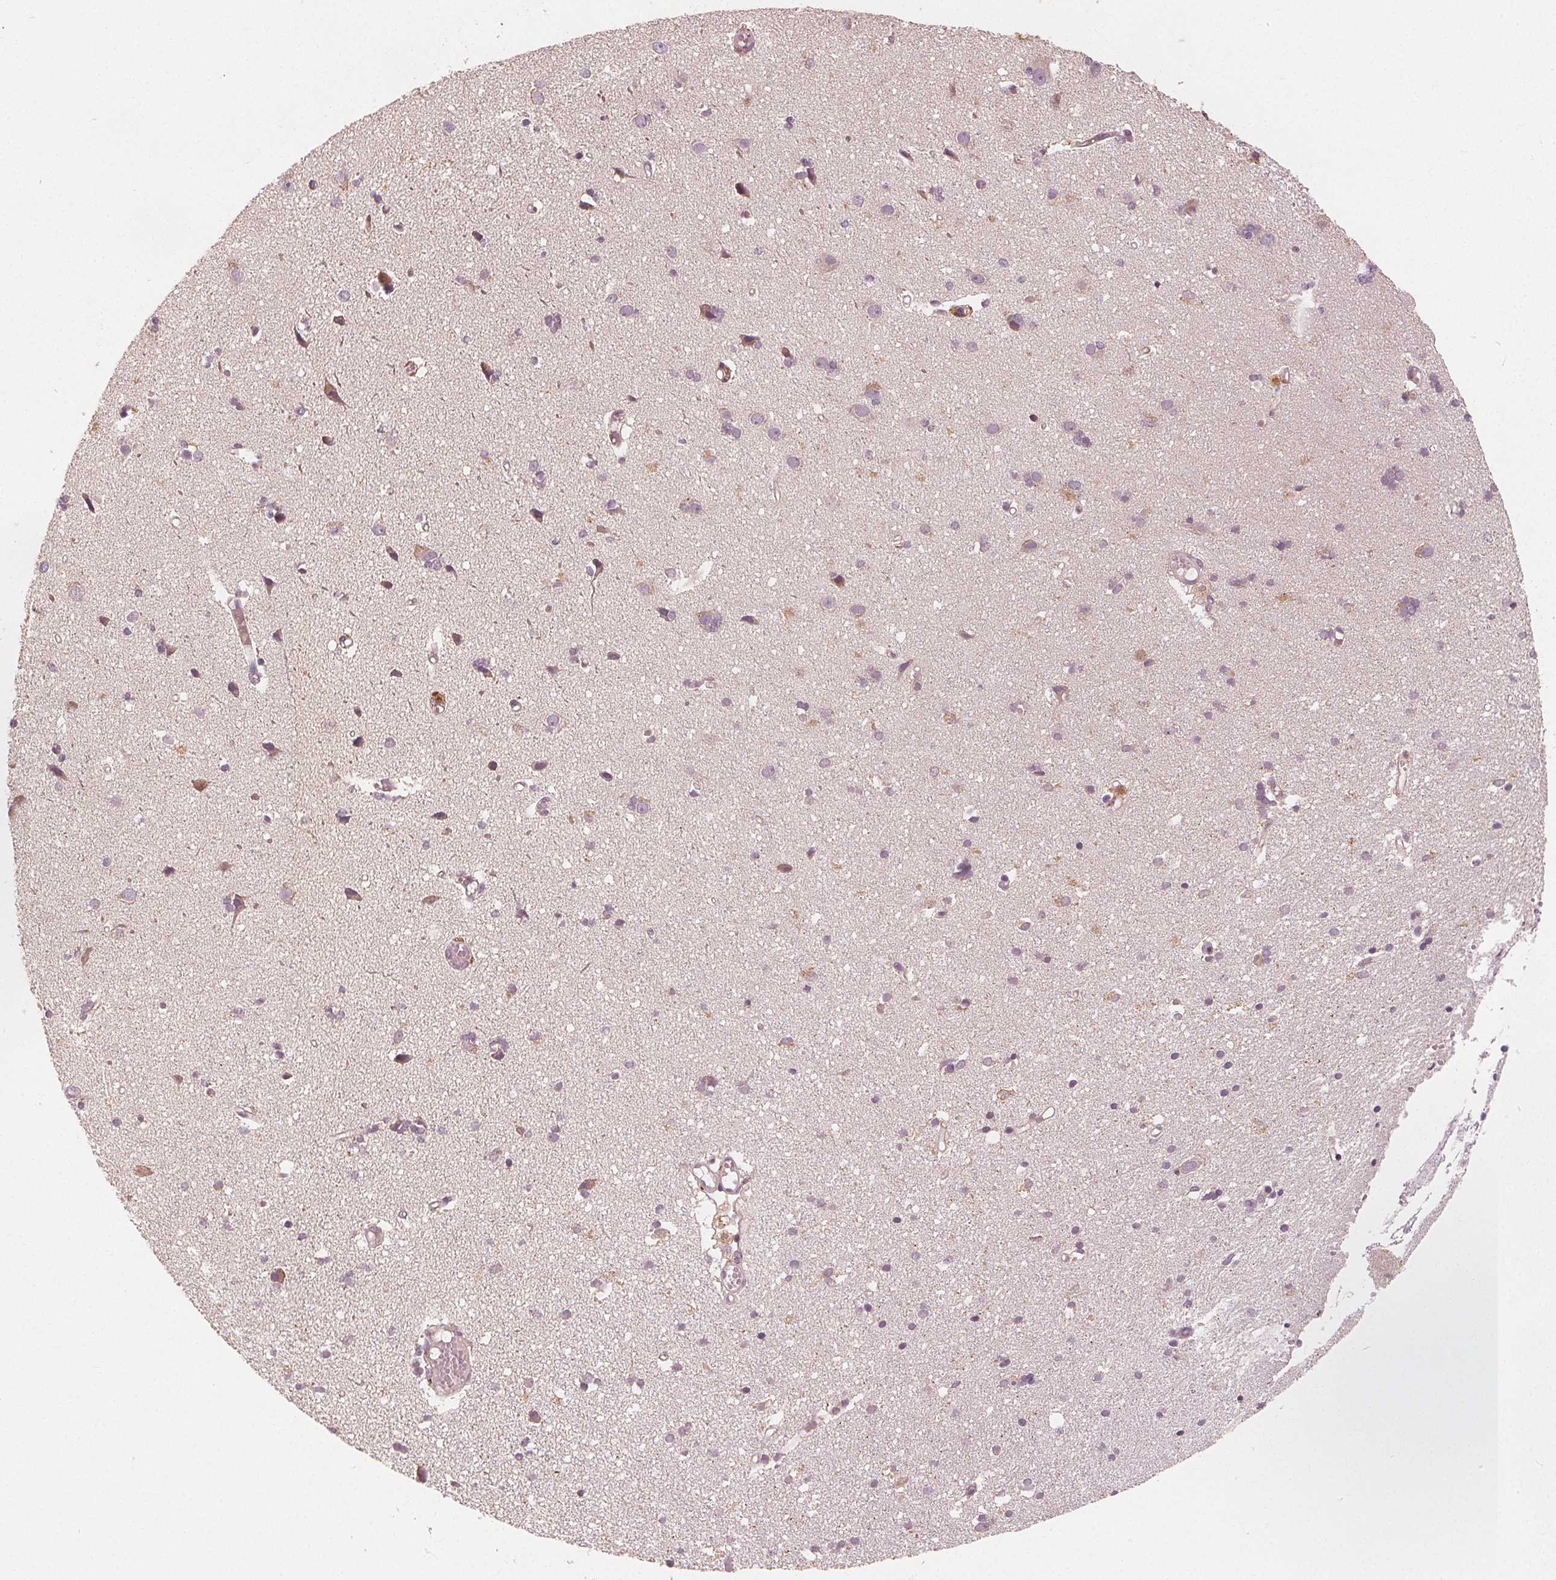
{"staining": {"intensity": "negative", "quantity": "none", "location": "none"}, "tissue": "cerebral cortex", "cell_type": "Endothelial cells", "image_type": "normal", "snomed": [{"axis": "morphology", "description": "Normal tissue, NOS"}, {"axis": "morphology", "description": "Glioma, malignant, High grade"}, {"axis": "topography", "description": "Cerebral cortex"}], "caption": "High magnification brightfield microscopy of unremarkable cerebral cortex stained with DAB (3,3'-diaminobenzidine) (brown) and counterstained with hematoxylin (blue): endothelial cells show no significant positivity. (DAB immunohistochemistry visualized using brightfield microscopy, high magnification).", "gene": "SNX12", "patient": {"sex": "male", "age": 71}}